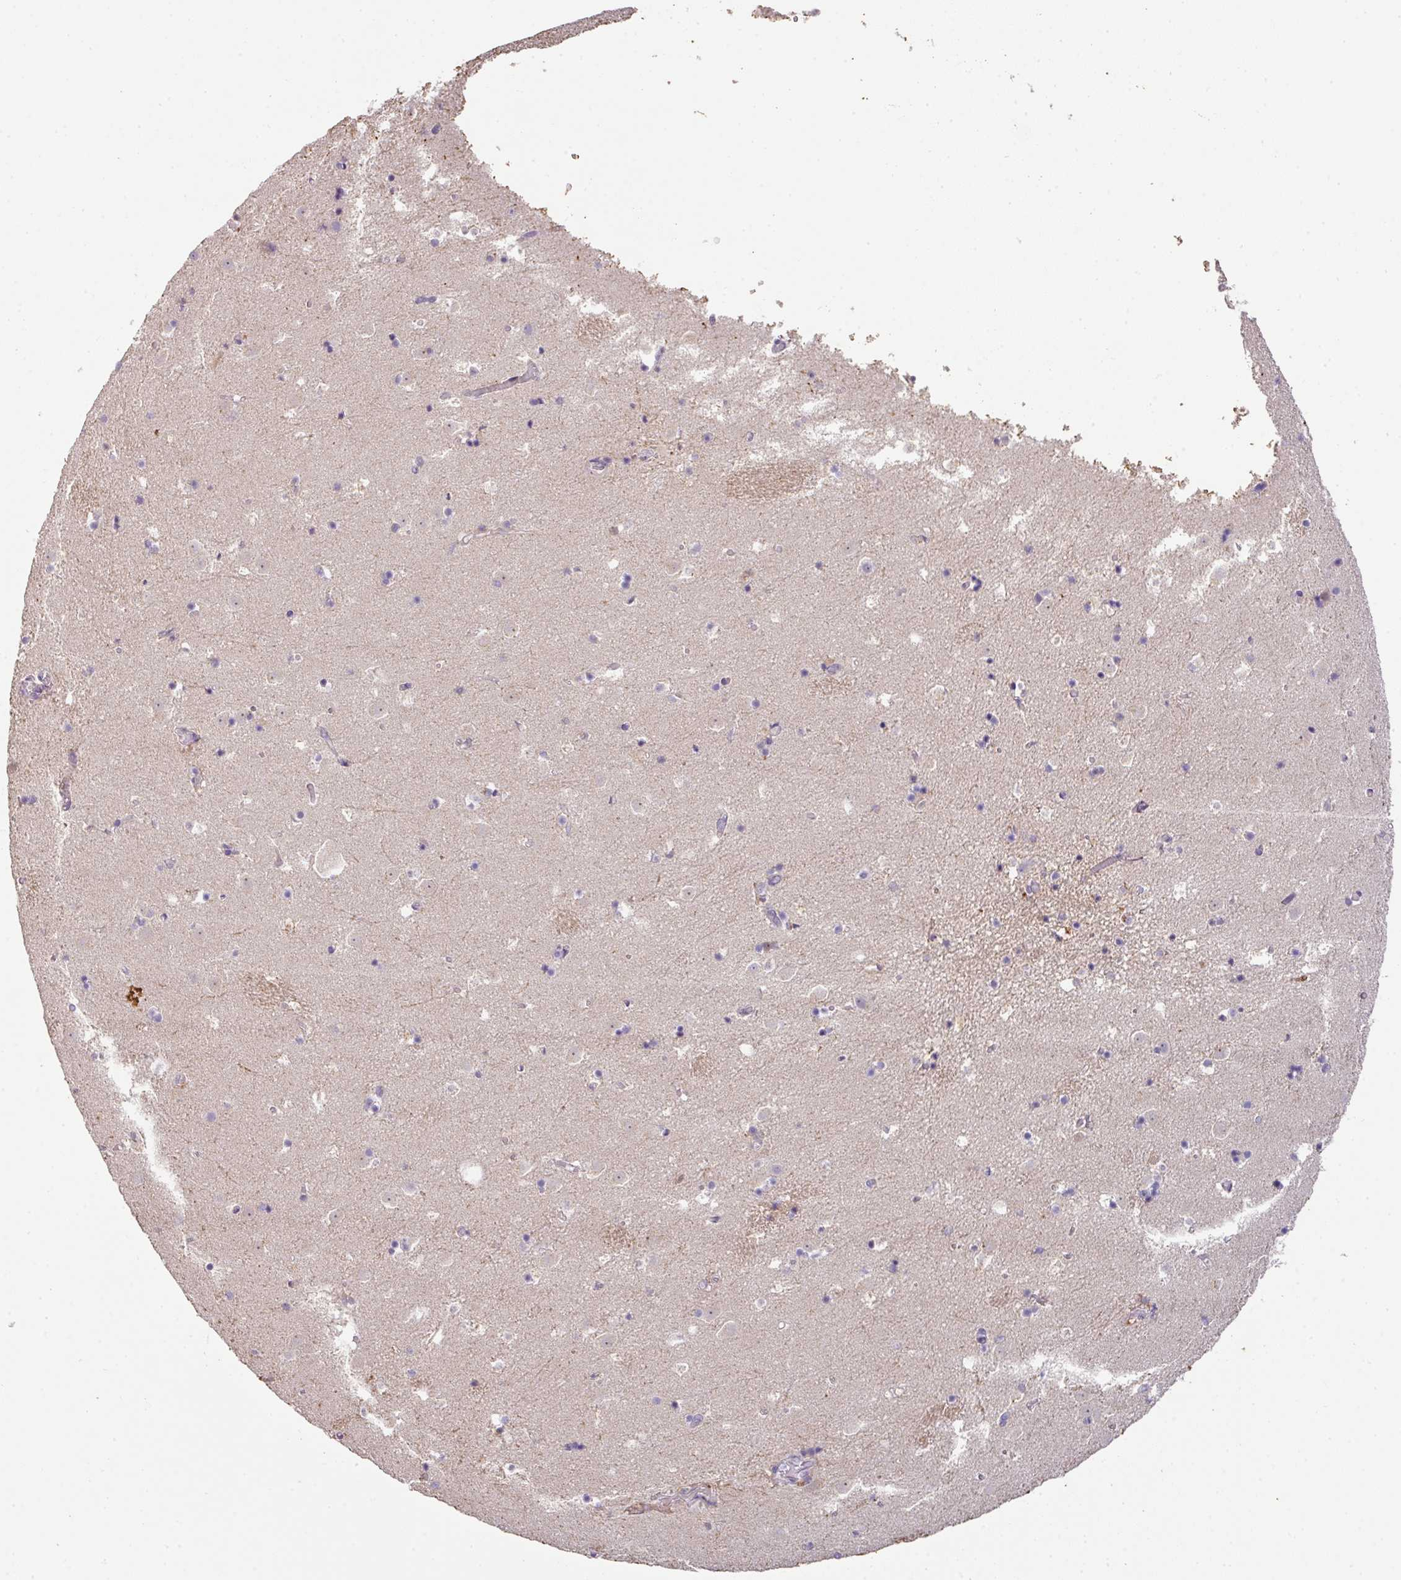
{"staining": {"intensity": "negative", "quantity": "none", "location": "none"}, "tissue": "caudate", "cell_type": "Glial cells", "image_type": "normal", "snomed": [{"axis": "morphology", "description": "Normal tissue, NOS"}, {"axis": "topography", "description": "Lateral ventricle wall"}], "caption": "Normal caudate was stained to show a protein in brown. There is no significant staining in glial cells. (IHC, brightfield microscopy, high magnification).", "gene": "ZNF266", "patient": {"sex": "male", "age": 25}}